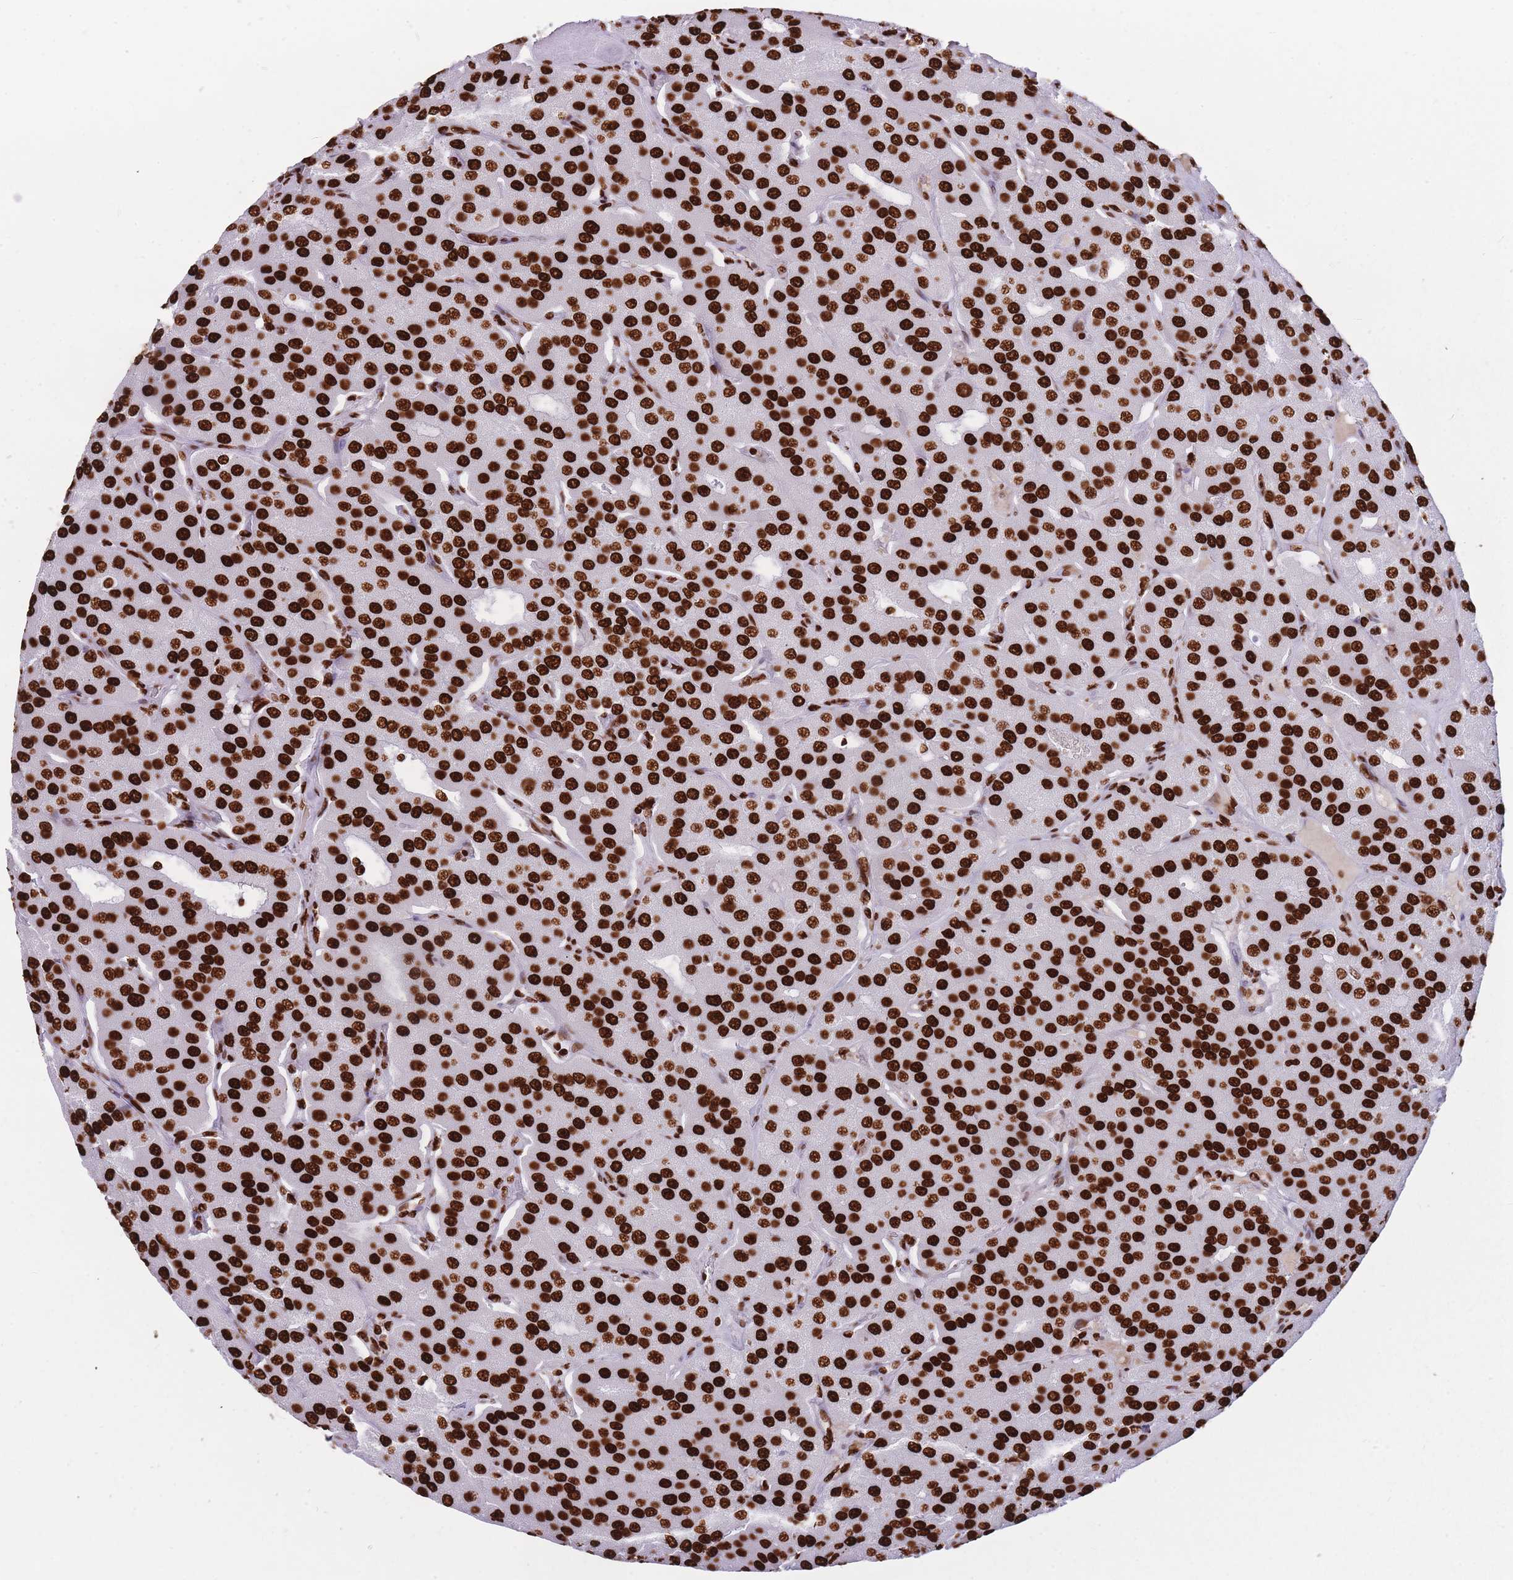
{"staining": {"intensity": "strong", "quantity": ">75%", "location": "nuclear"}, "tissue": "parathyroid gland", "cell_type": "Glandular cells", "image_type": "normal", "snomed": [{"axis": "morphology", "description": "Normal tissue, NOS"}, {"axis": "morphology", "description": "Adenoma, NOS"}, {"axis": "topography", "description": "Parathyroid gland"}], "caption": "Immunohistochemical staining of normal parathyroid gland shows >75% levels of strong nuclear protein expression in about >75% of glandular cells. The protein is shown in brown color, while the nuclei are stained blue.", "gene": "HNRNPUL1", "patient": {"sex": "female", "age": 86}}